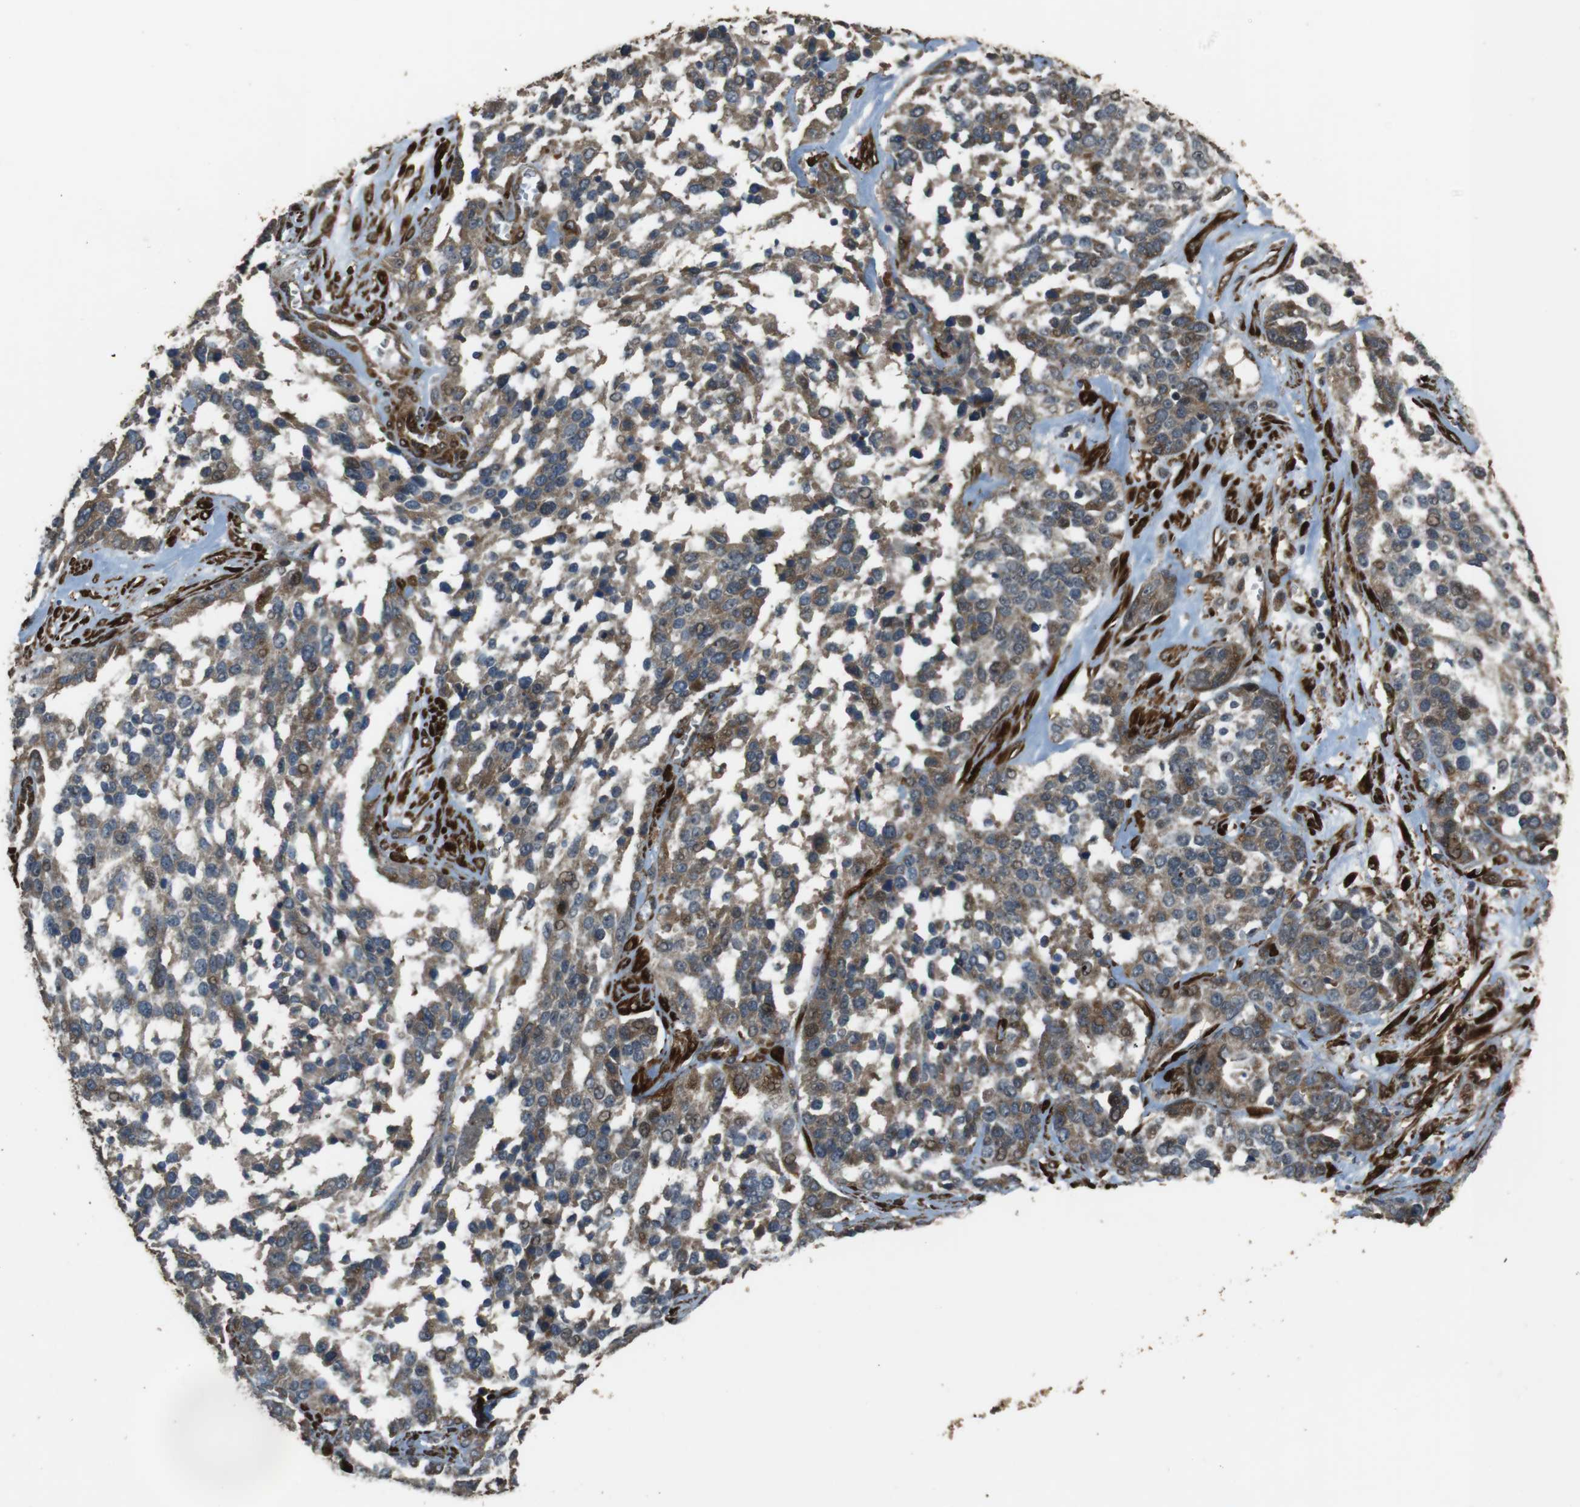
{"staining": {"intensity": "moderate", "quantity": "25%-75%", "location": "cytoplasmic/membranous,nuclear"}, "tissue": "ovarian cancer", "cell_type": "Tumor cells", "image_type": "cancer", "snomed": [{"axis": "morphology", "description": "Cystadenocarcinoma, serous, NOS"}, {"axis": "topography", "description": "Ovary"}], "caption": "An immunohistochemistry (IHC) photomicrograph of neoplastic tissue is shown. Protein staining in brown labels moderate cytoplasmic/membranous and nuclear positivity in ovarian cancer within tumor cells.", "gene": "MSRB3", "patient": {"sex": "female", "age": 44}}